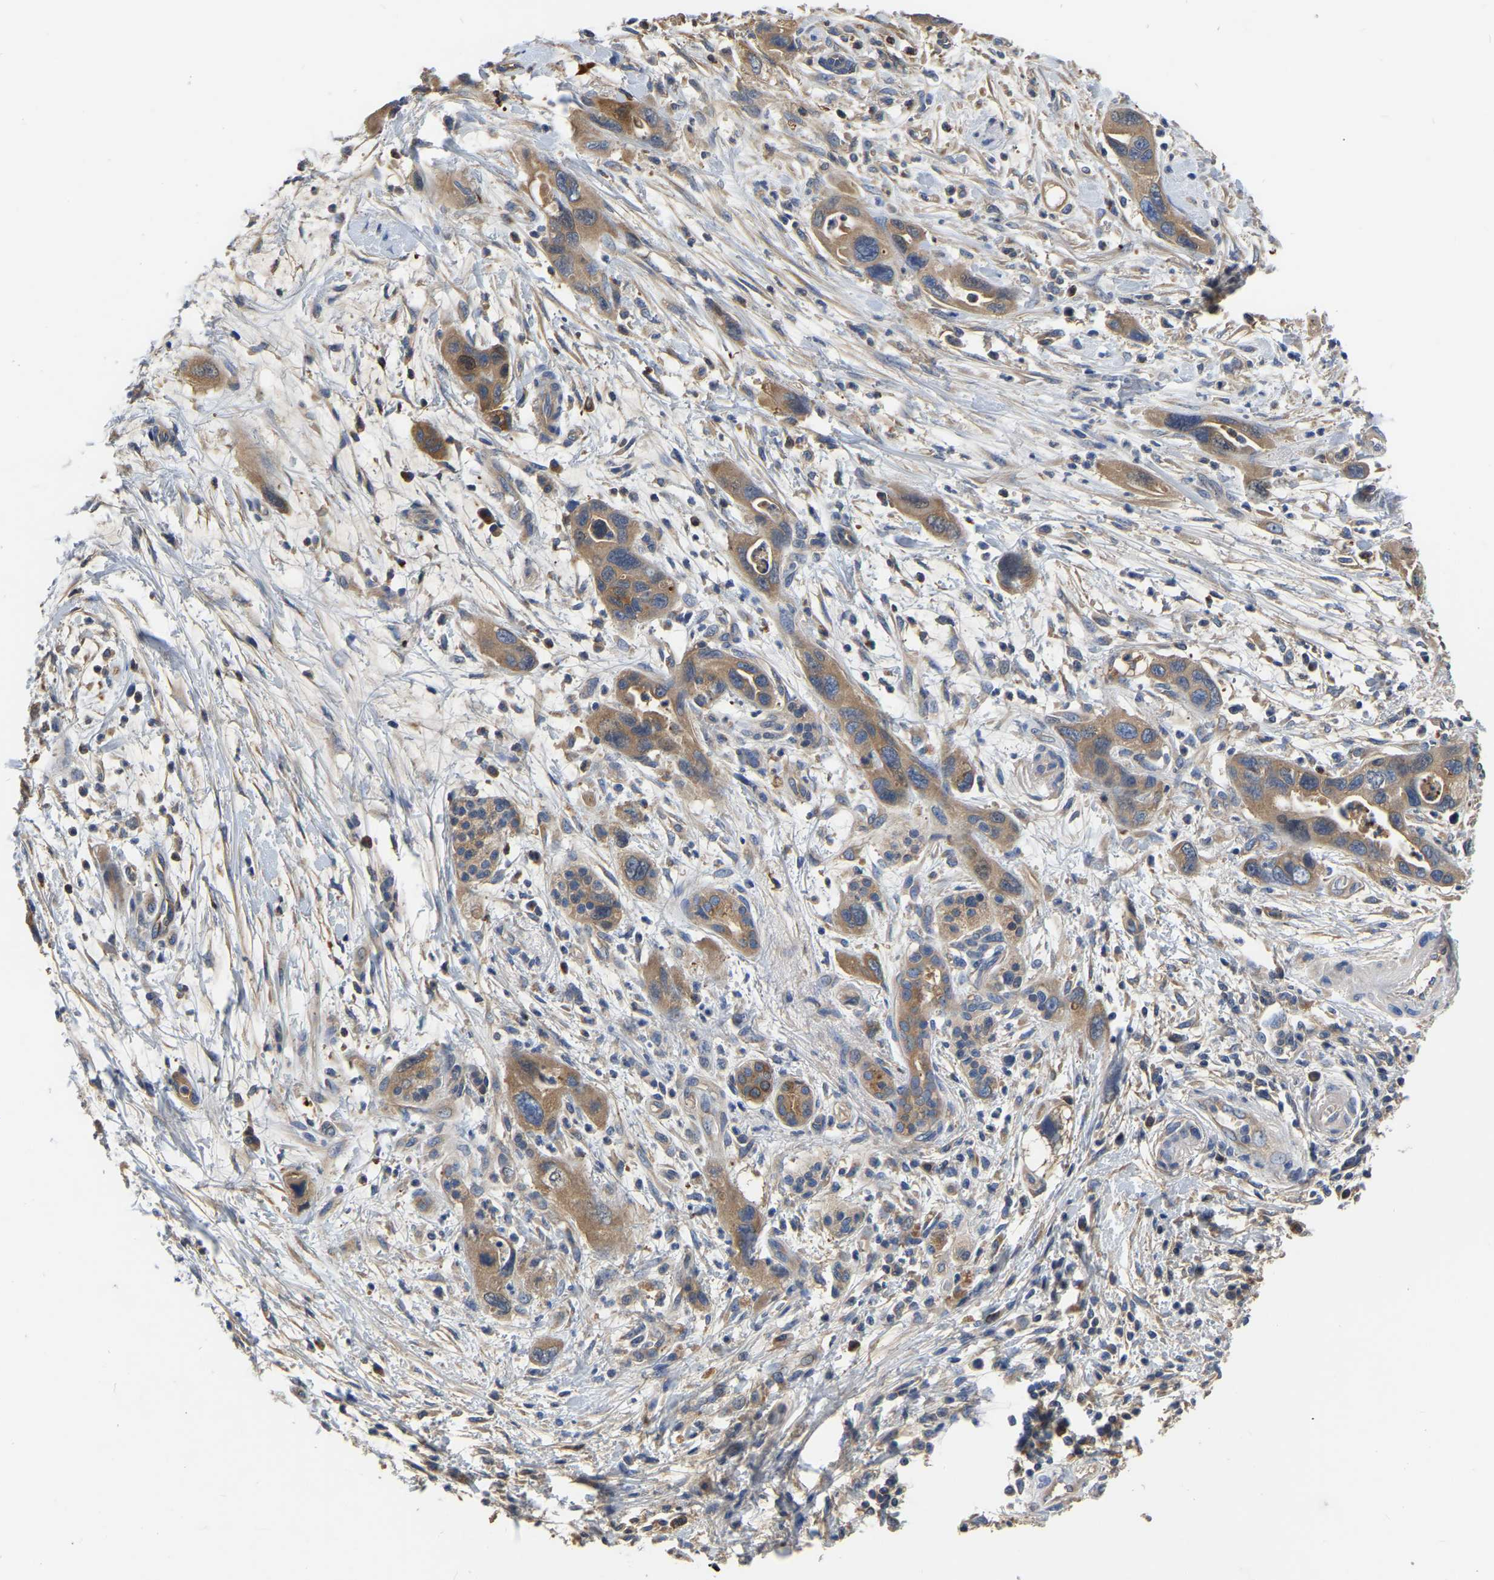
{"staining": {"intensity": "moderate", "quantity": ">75%", "location": "cytoplasmic/membranous"}, "tissue": "pancreatic cancer", "cell_type": "Tumor cells", "image_type": "cancer", "snomed": [{"axis": "morphology", "description": "Adenocarcinoma, NOS"}, {"axis": "topography", "description": "Pancreas"}], "caption": "Moderate cytoplasmic/membranous protein expression is seen in about >75% of tumor cells in pancreatic cancer.", "gene": "GARS1", "patient": {"sex": "female", "age": 70}}